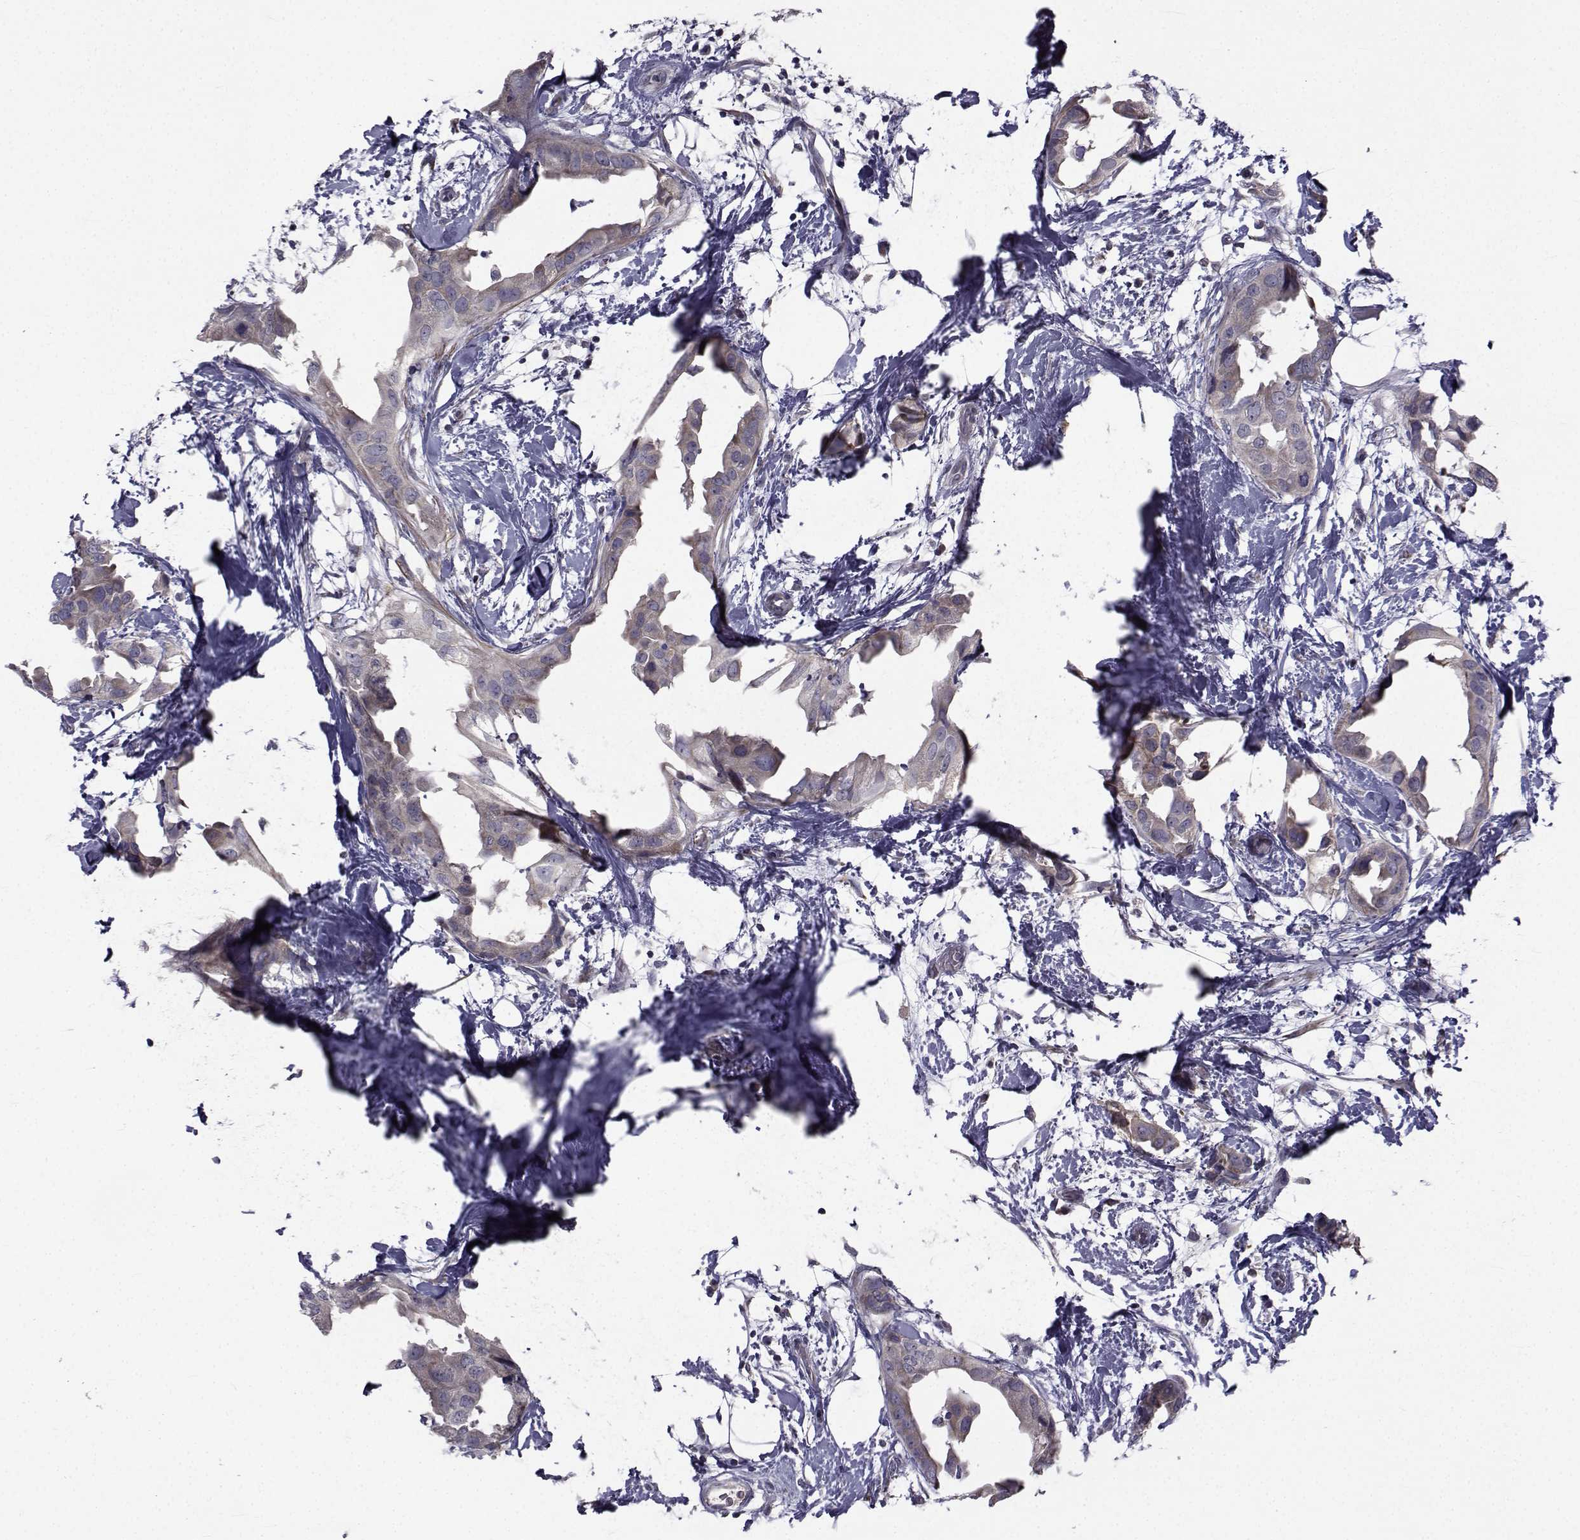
{"staining": {"intensity": "weak", "quantity": ">75%", "location": "cytoplasmic/membranous"}, "tissue": "breast cancer", "cell_type": "Tumor cells", "image_type": "cancer", "snomed": [{"axis": "morphology", "description": "Normal tissue, NOS"}, {"axis": "morphology", "description": "Duct carcinoma"}, {"axis": "topography", "description": "Breast"}], "caption": "This image demonstrates IHC staining of human breast cancer, with low weak cytoplasmic/membranous staining in about >75% of tumor cells.", "gene": "FDXR", "patient": {"sex": "female", "age": 40}}